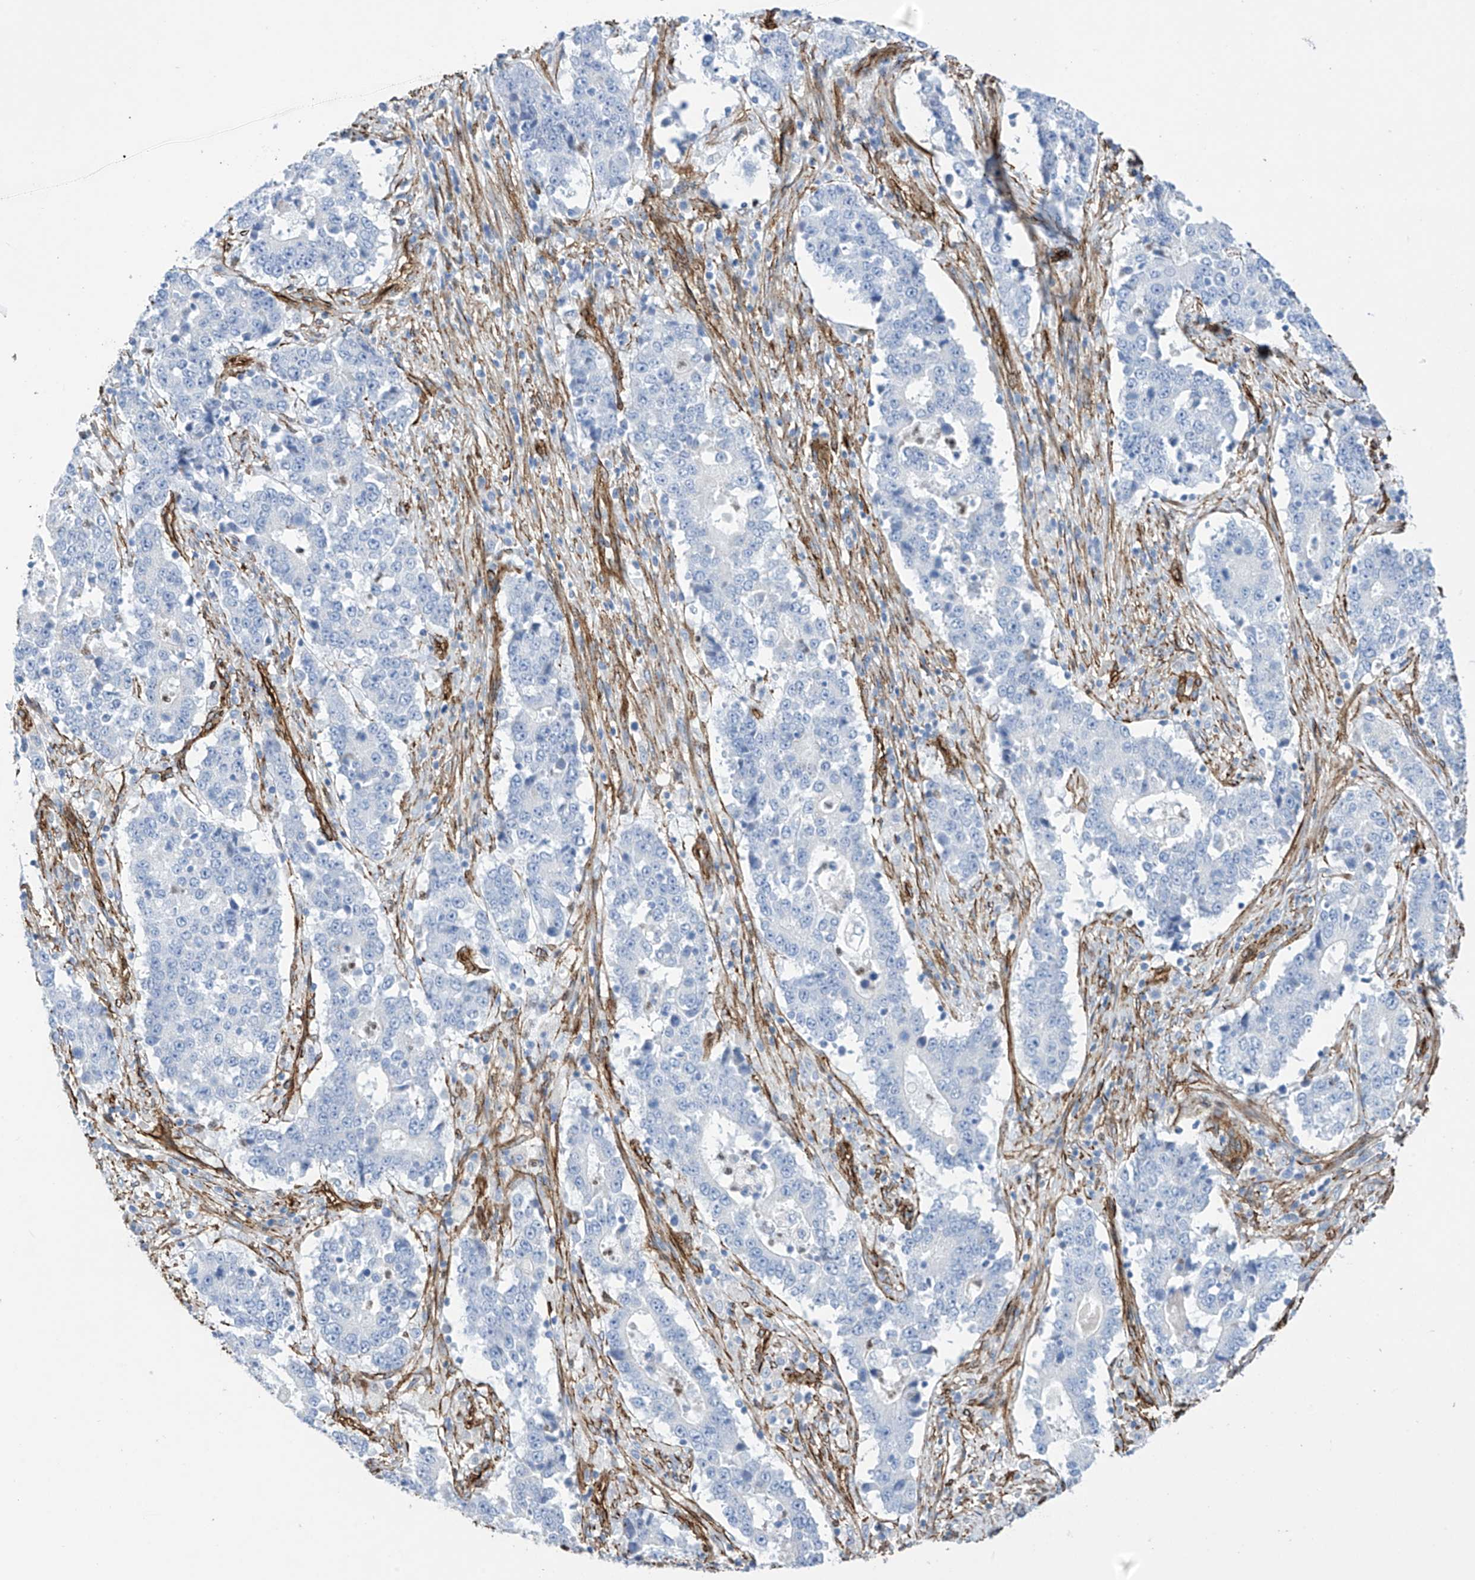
{"staining": {"intensity": "negative", "quantity": "none", "location": "none"}, "tissue": "stomach cancer", "cell_type": "Tumor cells", "image_type": "cancer", "snomed": [{"axis": "morphology", "description": "Adenocarcinoma, NOS"}, {"axis": "topography", "description": "Stomach"}], "caption": "This is an immunohistochemistry (IHC) micrograph of human stomach cancer. There is no positivity in tumor cells.", "gene": "UBTD1", "patient": {"sex": "male", "age": 59}}